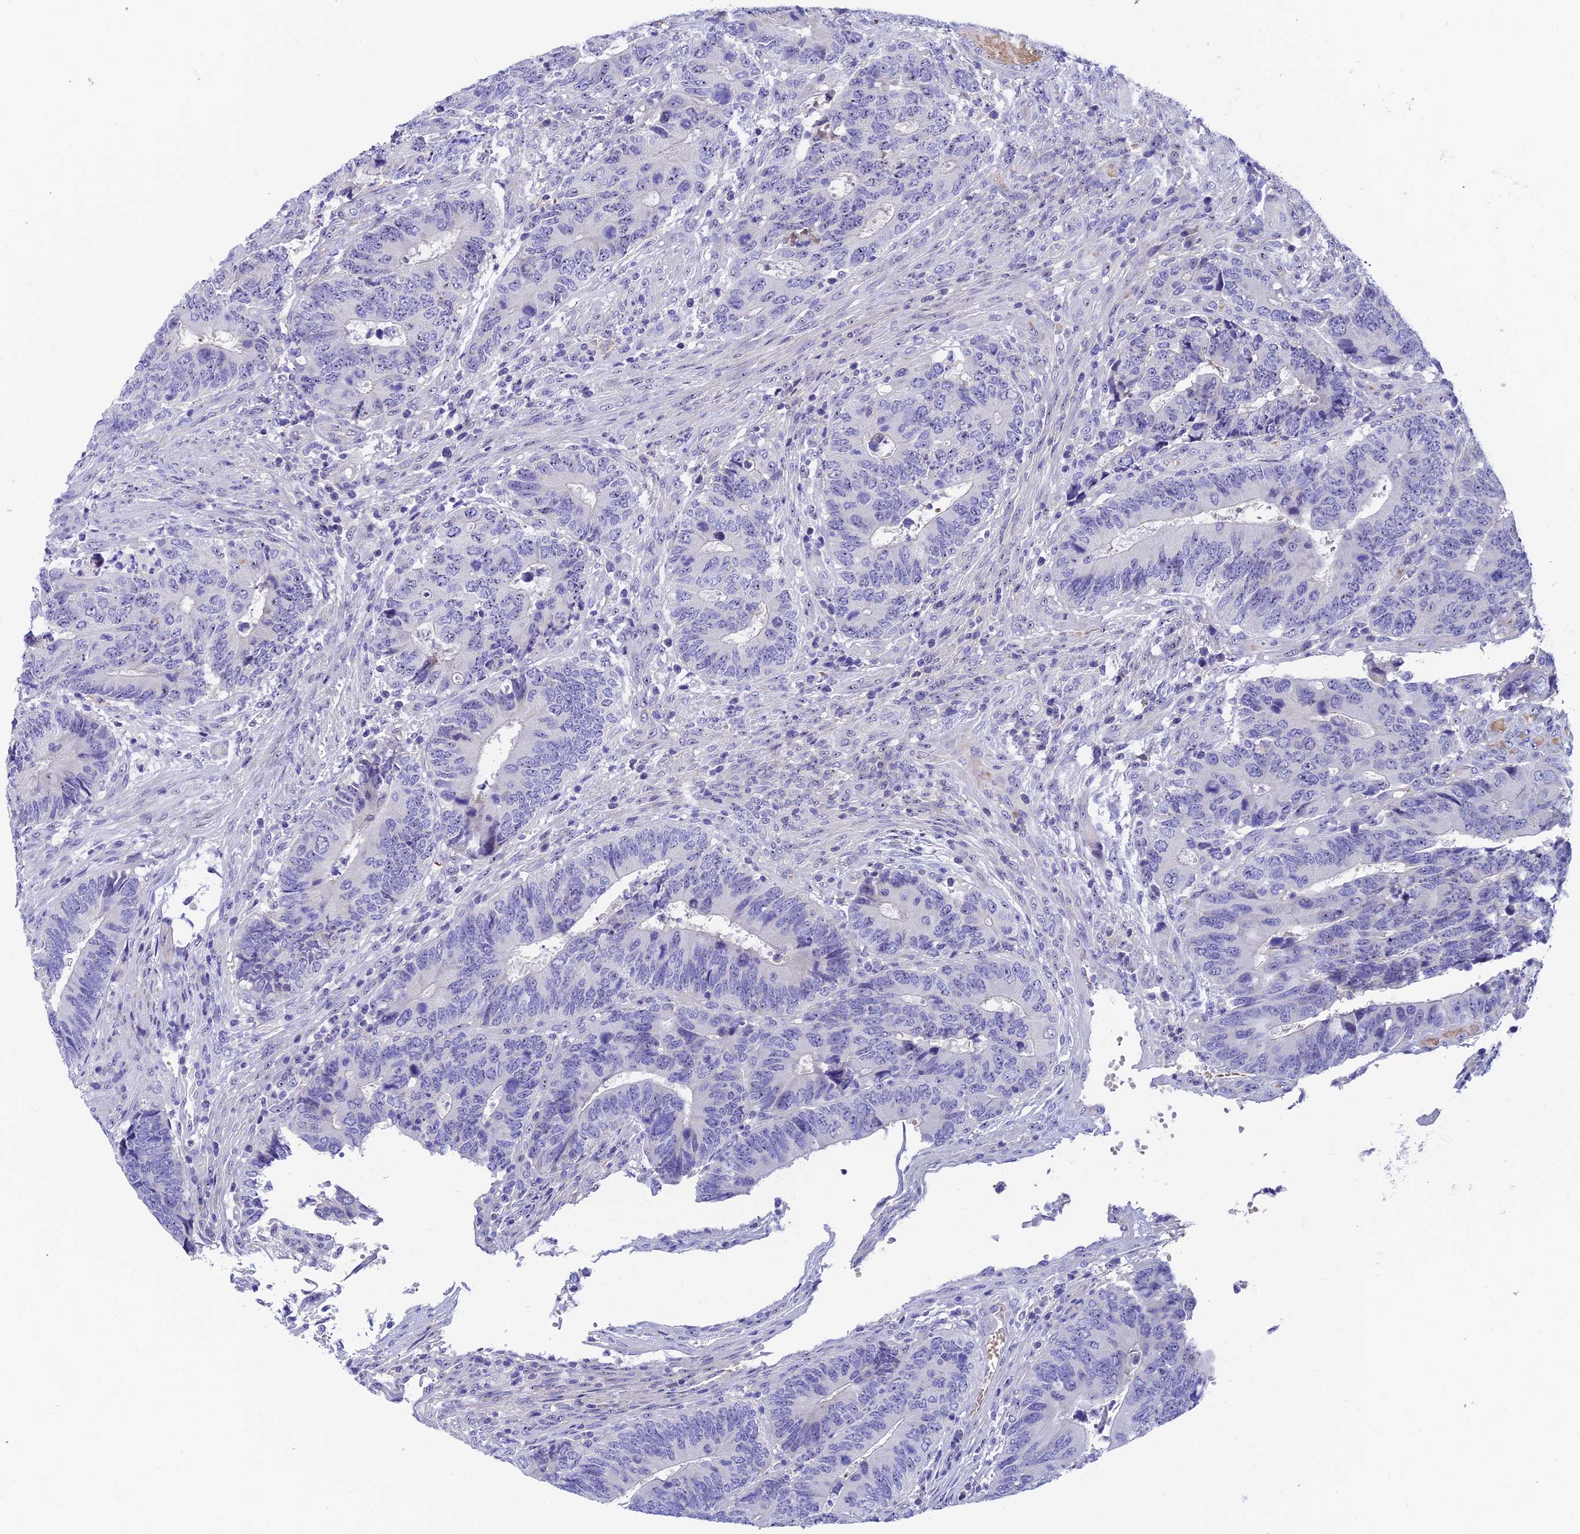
{"staining": {"intensity": "negative", "quantity": "none", "location": "none"}, "tissue": "colorectal cancer", "cell_type": "Tumor cells", "image_type": "cancer", "snomed": [{"axis": "morphology", "description": "Adenocarcinoma, NOS"}, {"axis": "topography", "description": "Colon"}], "caption": "Immunohistochemical staining of human adenocarcinoma (colorectal) reveals no significant positivity in tumor cells. (DAB immunohistochemistry with hematoxylin counter stain).", "gene": "DUSP29", "patient": {"sex": "male", "age": 87}}